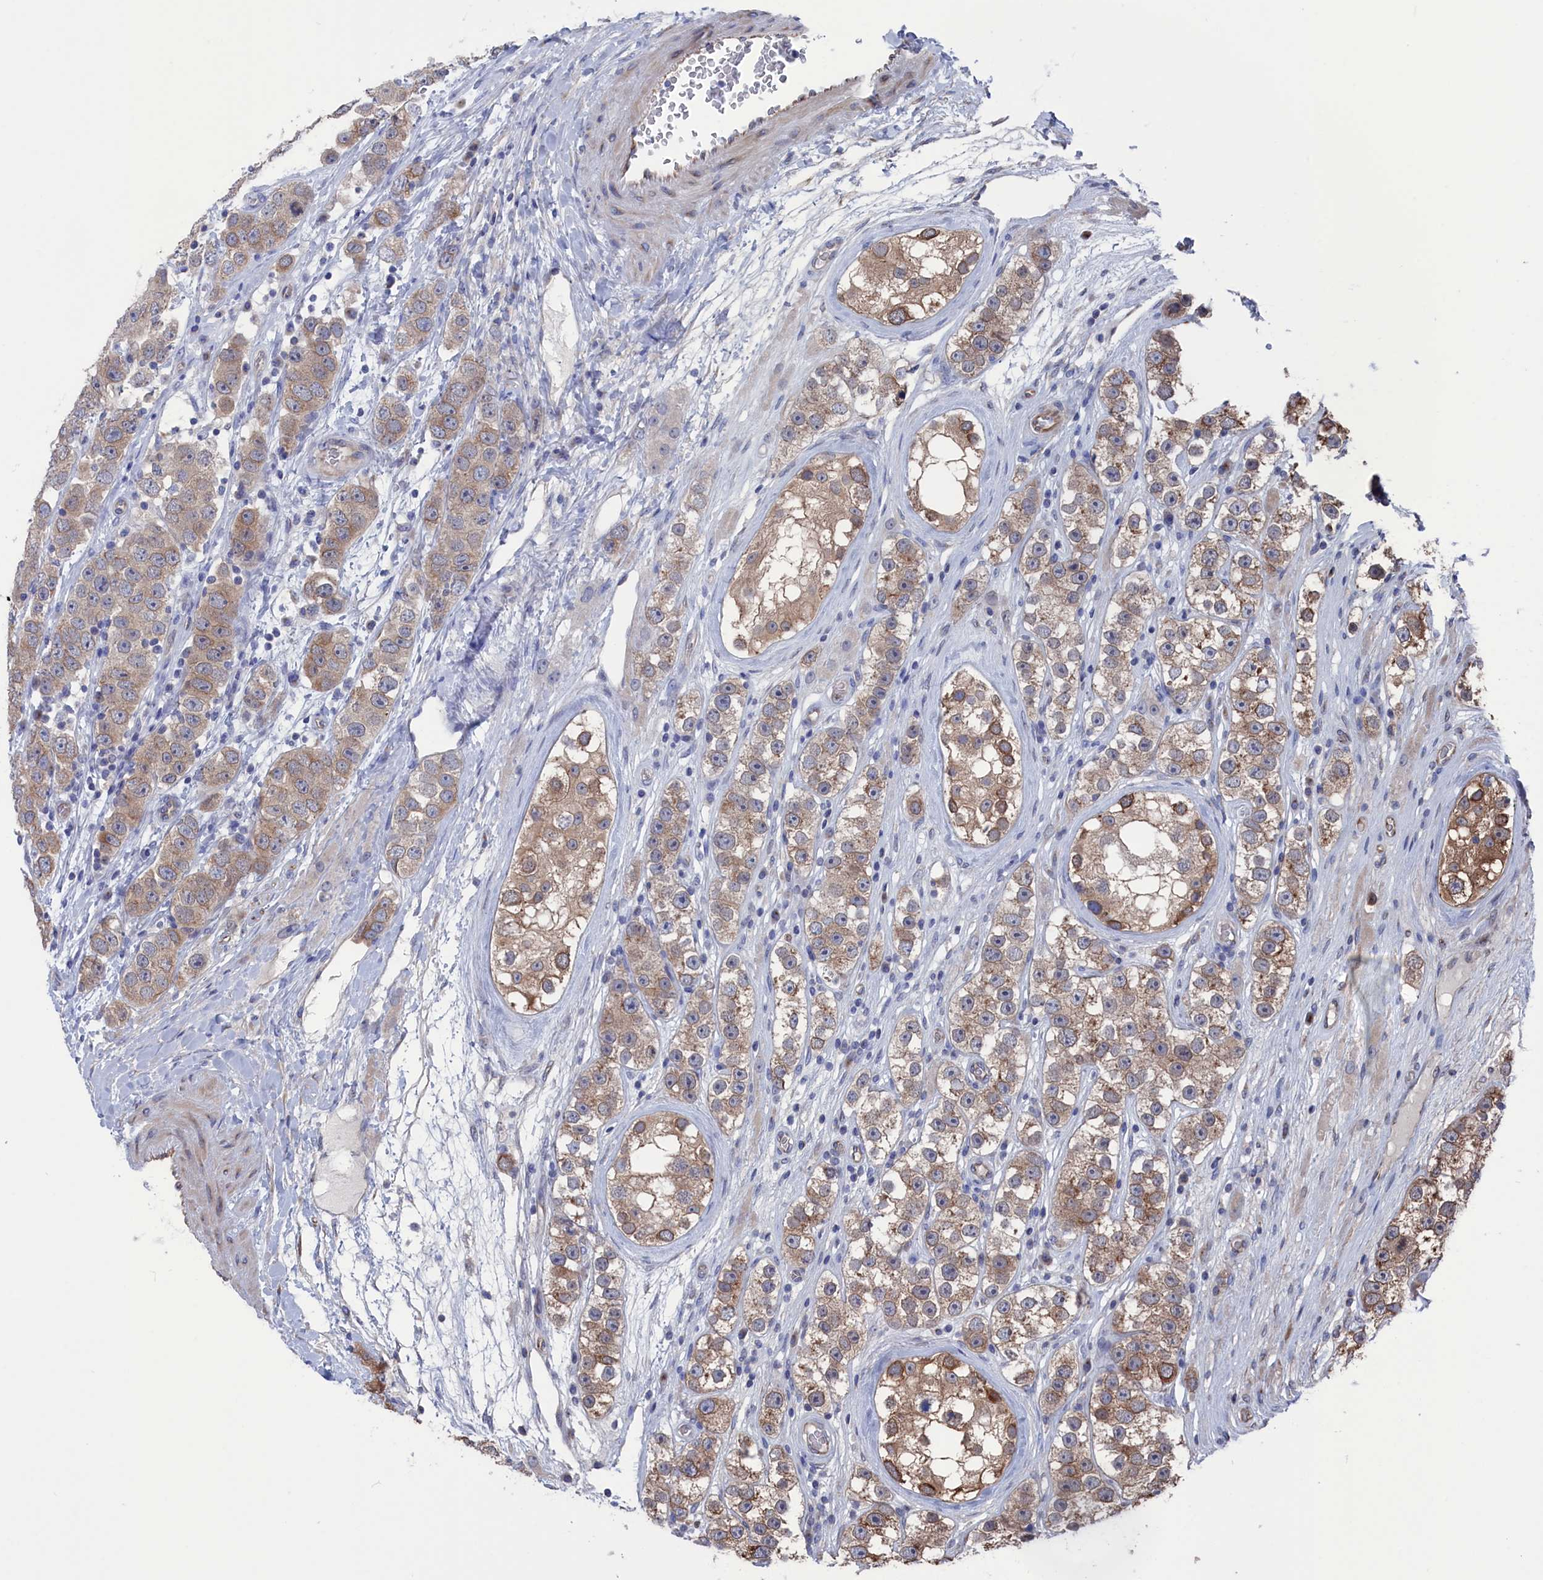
{"staining": {"intensity": "weak", "quantity": "25%-75%", "location": "cytoplasmic/membranous"}, "tissue": "testis cancer", "cell_type": "Tumor cells", "image_type": "cancer", "snomed": [{"axis": "morphology", "description": "Seminoma, NOS"}, {"axis": "topography", "description": "Testis"}], "caption": "Testis cancer stained for a protein (brown) displays weak cytoplasmic/membranous positive staining in about 25%-75% of tumor cells.", "gene": "NUTF2", "patient": {"sex": "male", "age": 28}}